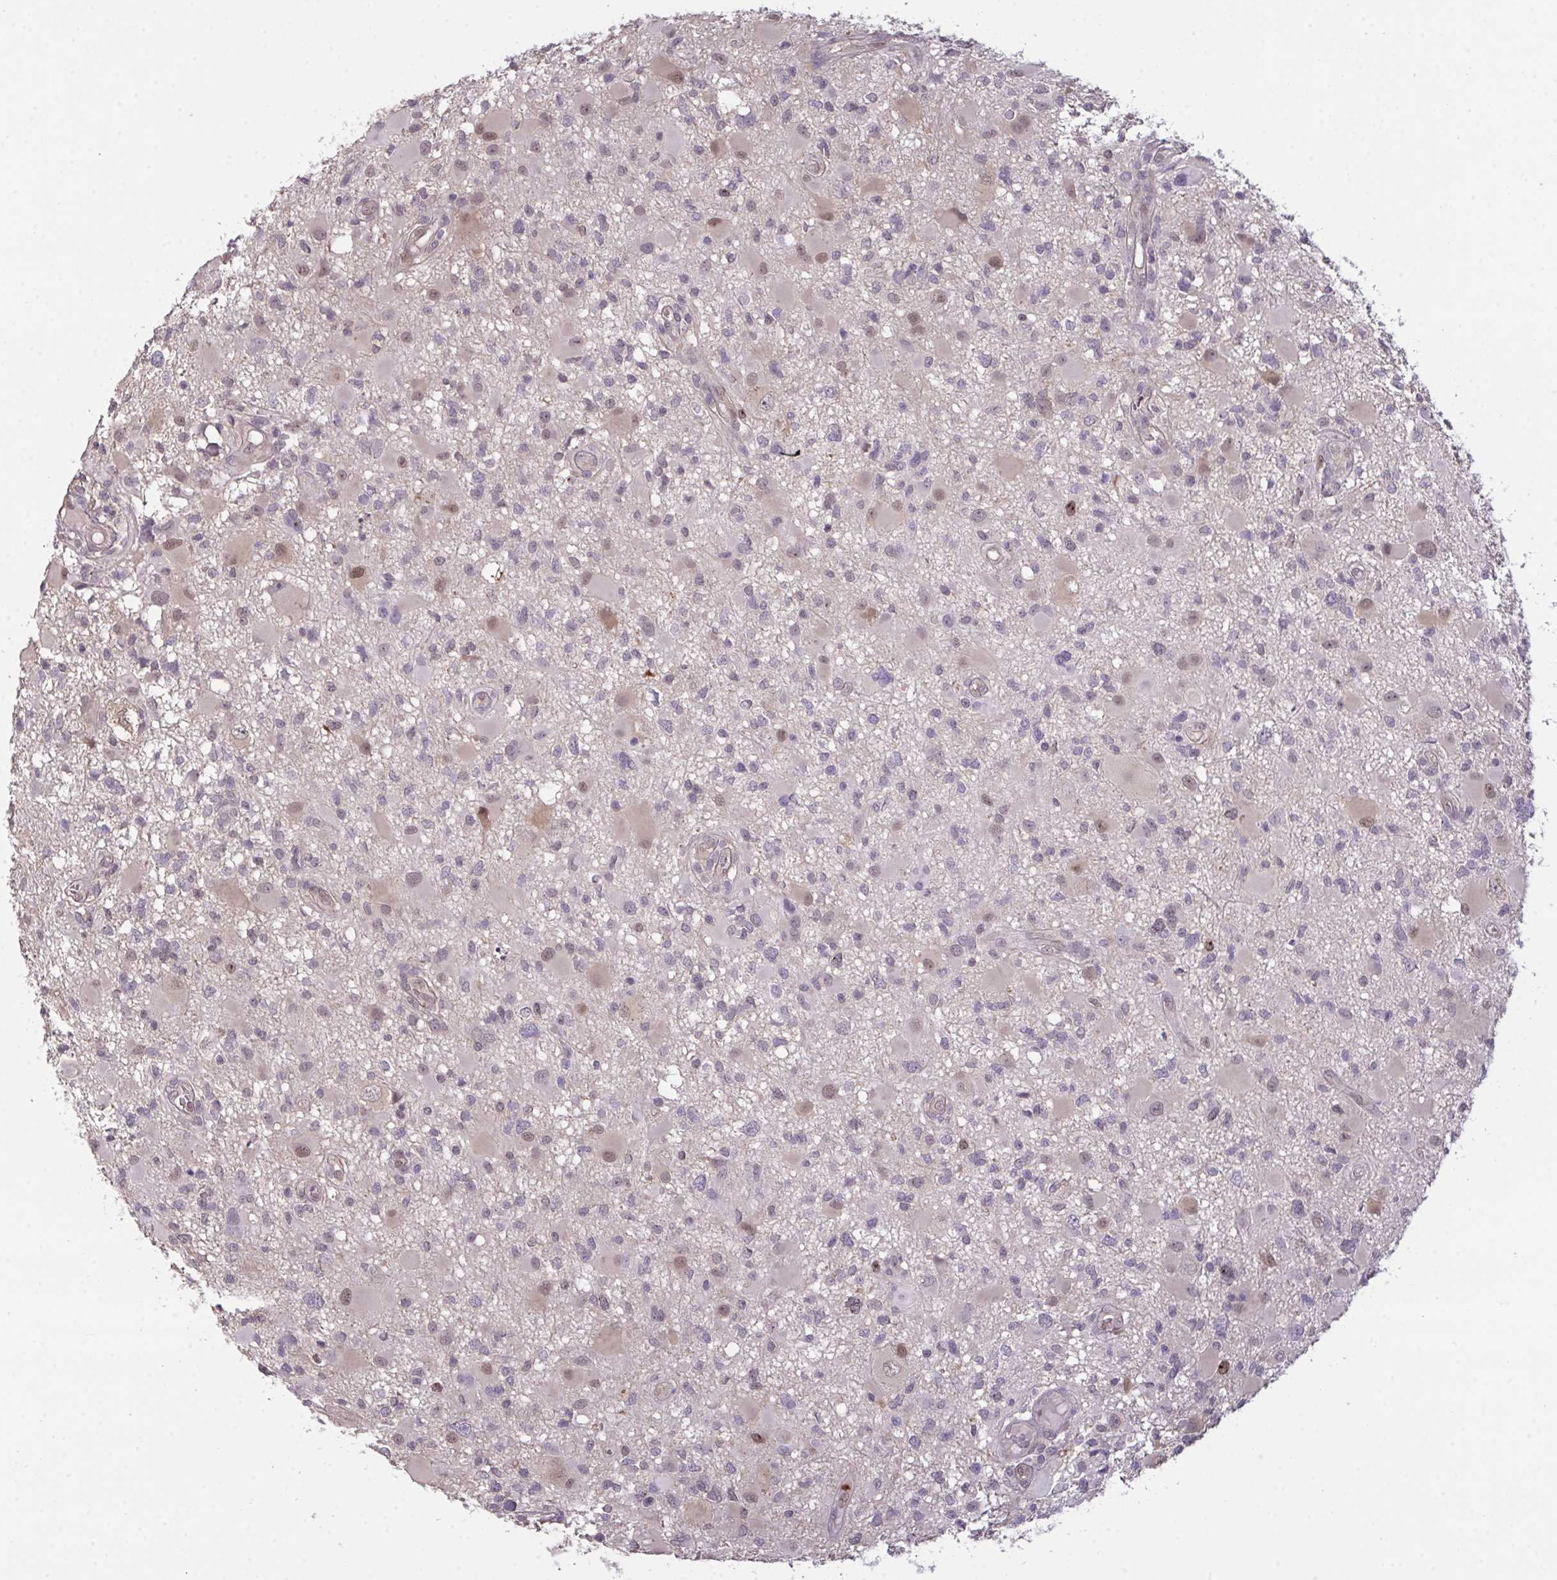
{"staining": {"intensity": "weak", "quantity": "<25%", "location": "nuclear"}, "tissue": "glioma", "cell_type": "Tumor cells", "image_type": "cancer", "snomed": [{"axis": "morphology", "description": "Glioma, malignant, High grade"}, {"axis": "topography", "description": "Brain"}], "caption": "Glioma stained for a protein using immunohistochemistry shows no staining tumor cells.", "gene": "SETD7", "patient": {"sex": "male", "age": 54}}